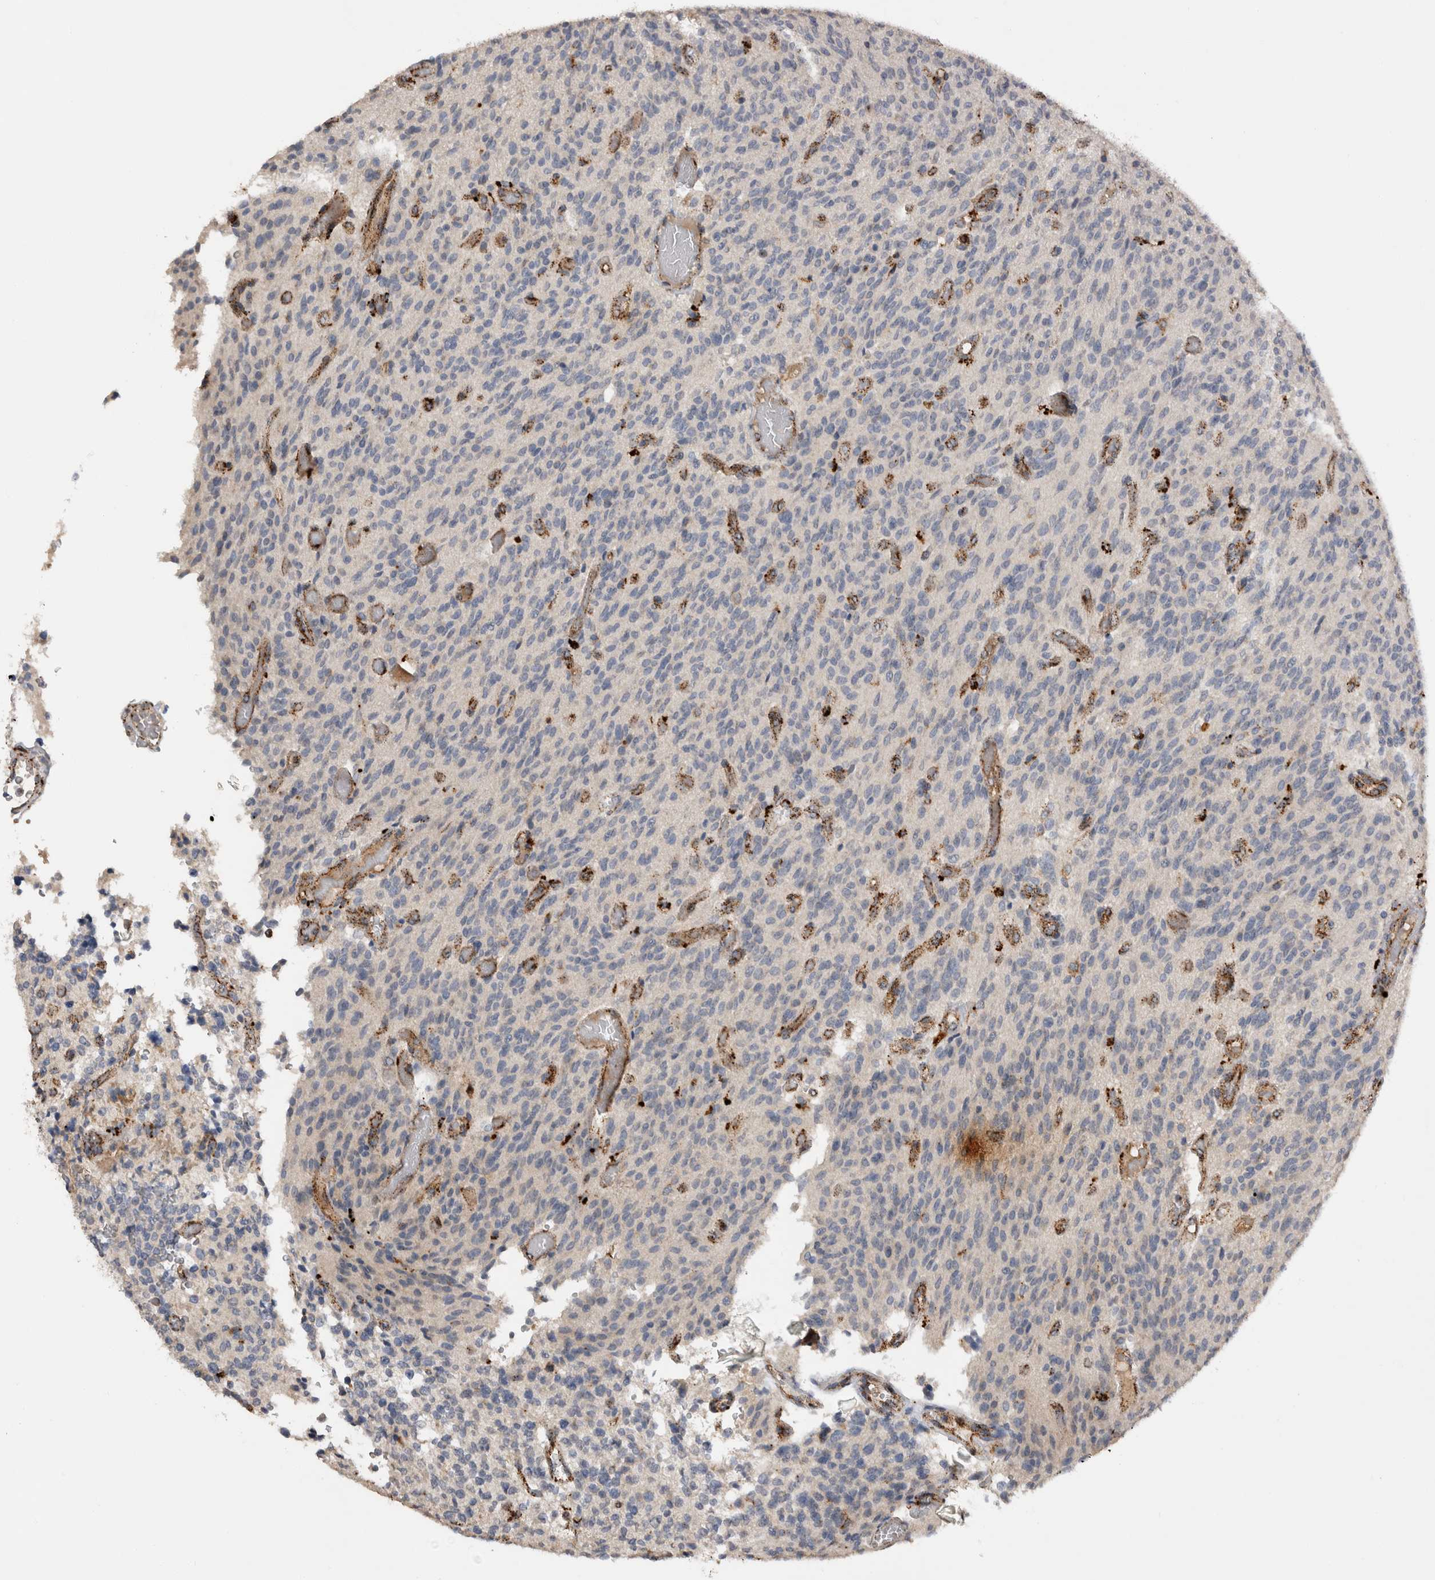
{"staining": {"intensity": "negative", "quantity": "none", "location": "none"}, "tissue": "glioma", "cell_type": "Tumor cells", "image_type": "cancer", "snomed": [{"axis": "morphology", "description": "Glioma, malignant, High grade"}, {"axis": "topography", "description": "Brain"}], "caption": "Immunohistochemistry image of neoplastic tissue: glioma stained with DAB displays no significant protein positivity in tumor cells.", "gene": "CTSZ", "patient": {"sex": "male", "age": 34}}